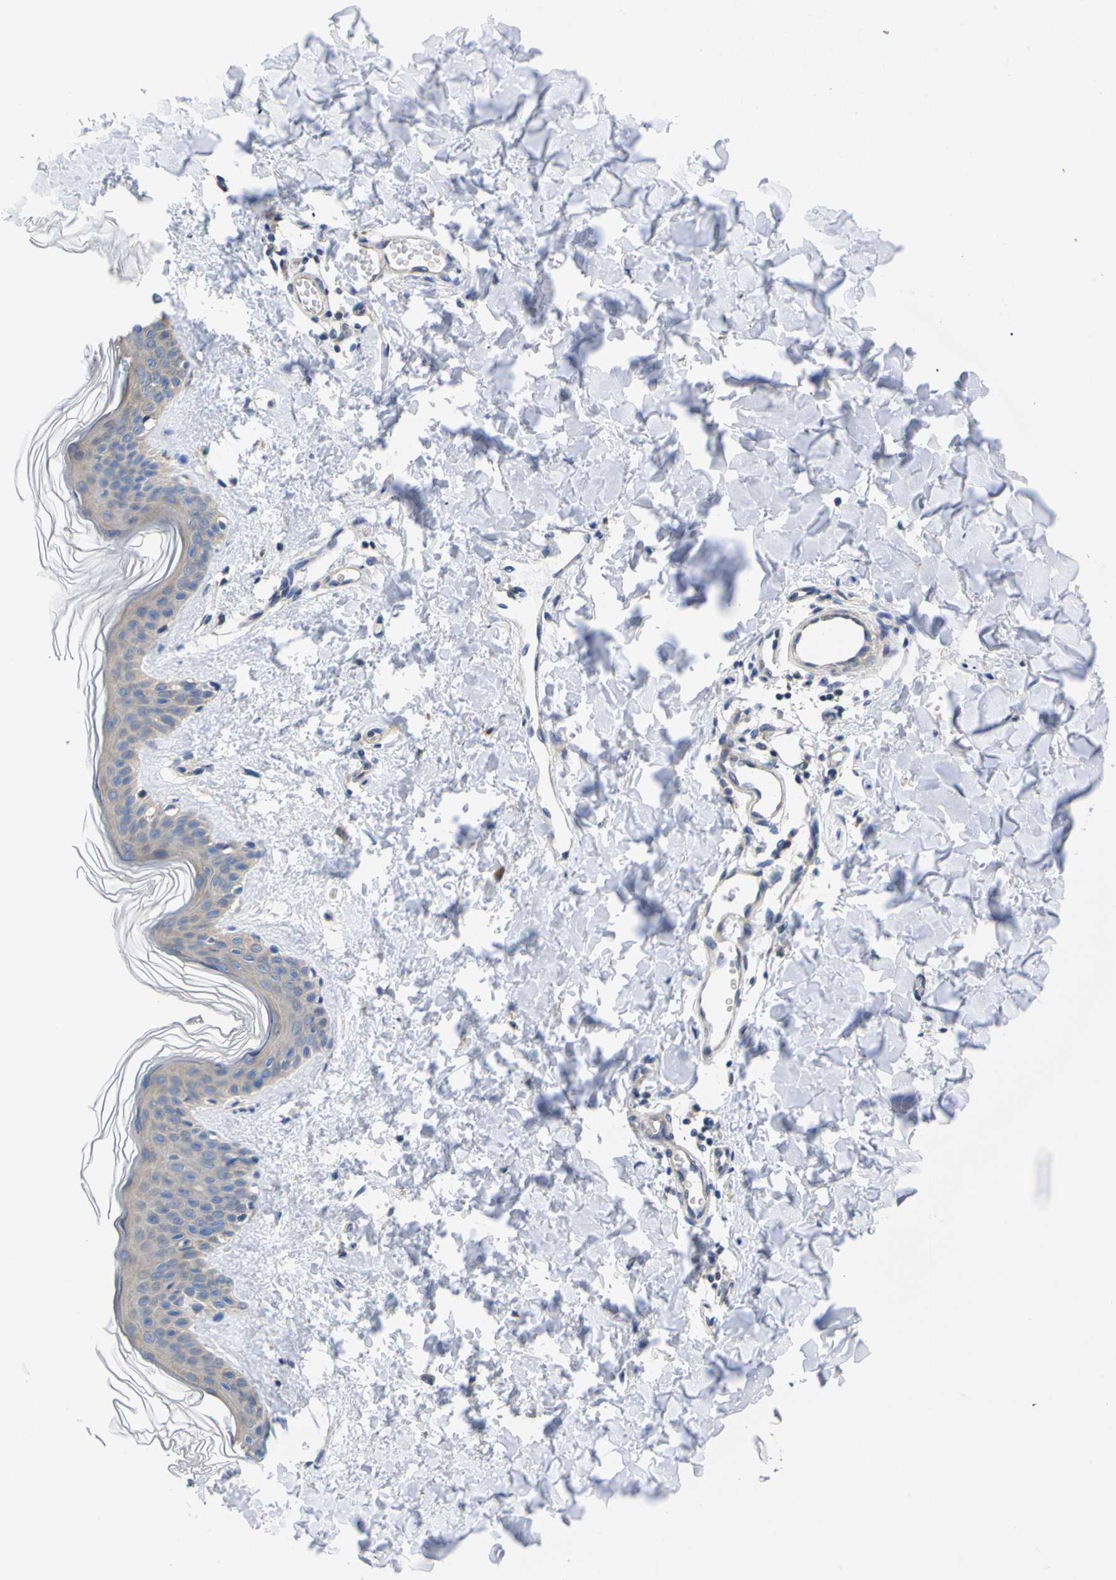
{"staining": {"intensity": "negative", "quantity": "none", "location": "none"}, "tissue": "skin", "cell_type": "Fibroblasts", "image_type": "normal", "snomed": [{"axis": "morphology", "description": "Normal tissue, NOS"}, {"axis": "topography", "description": "Skin"}], "caption": "Human skin stained for a protein using immunohistochemistry (IHC) shows no positivity in fibroblasts.", "gene": "USH1C", "patient": {"sex": "female", "age": 41}}